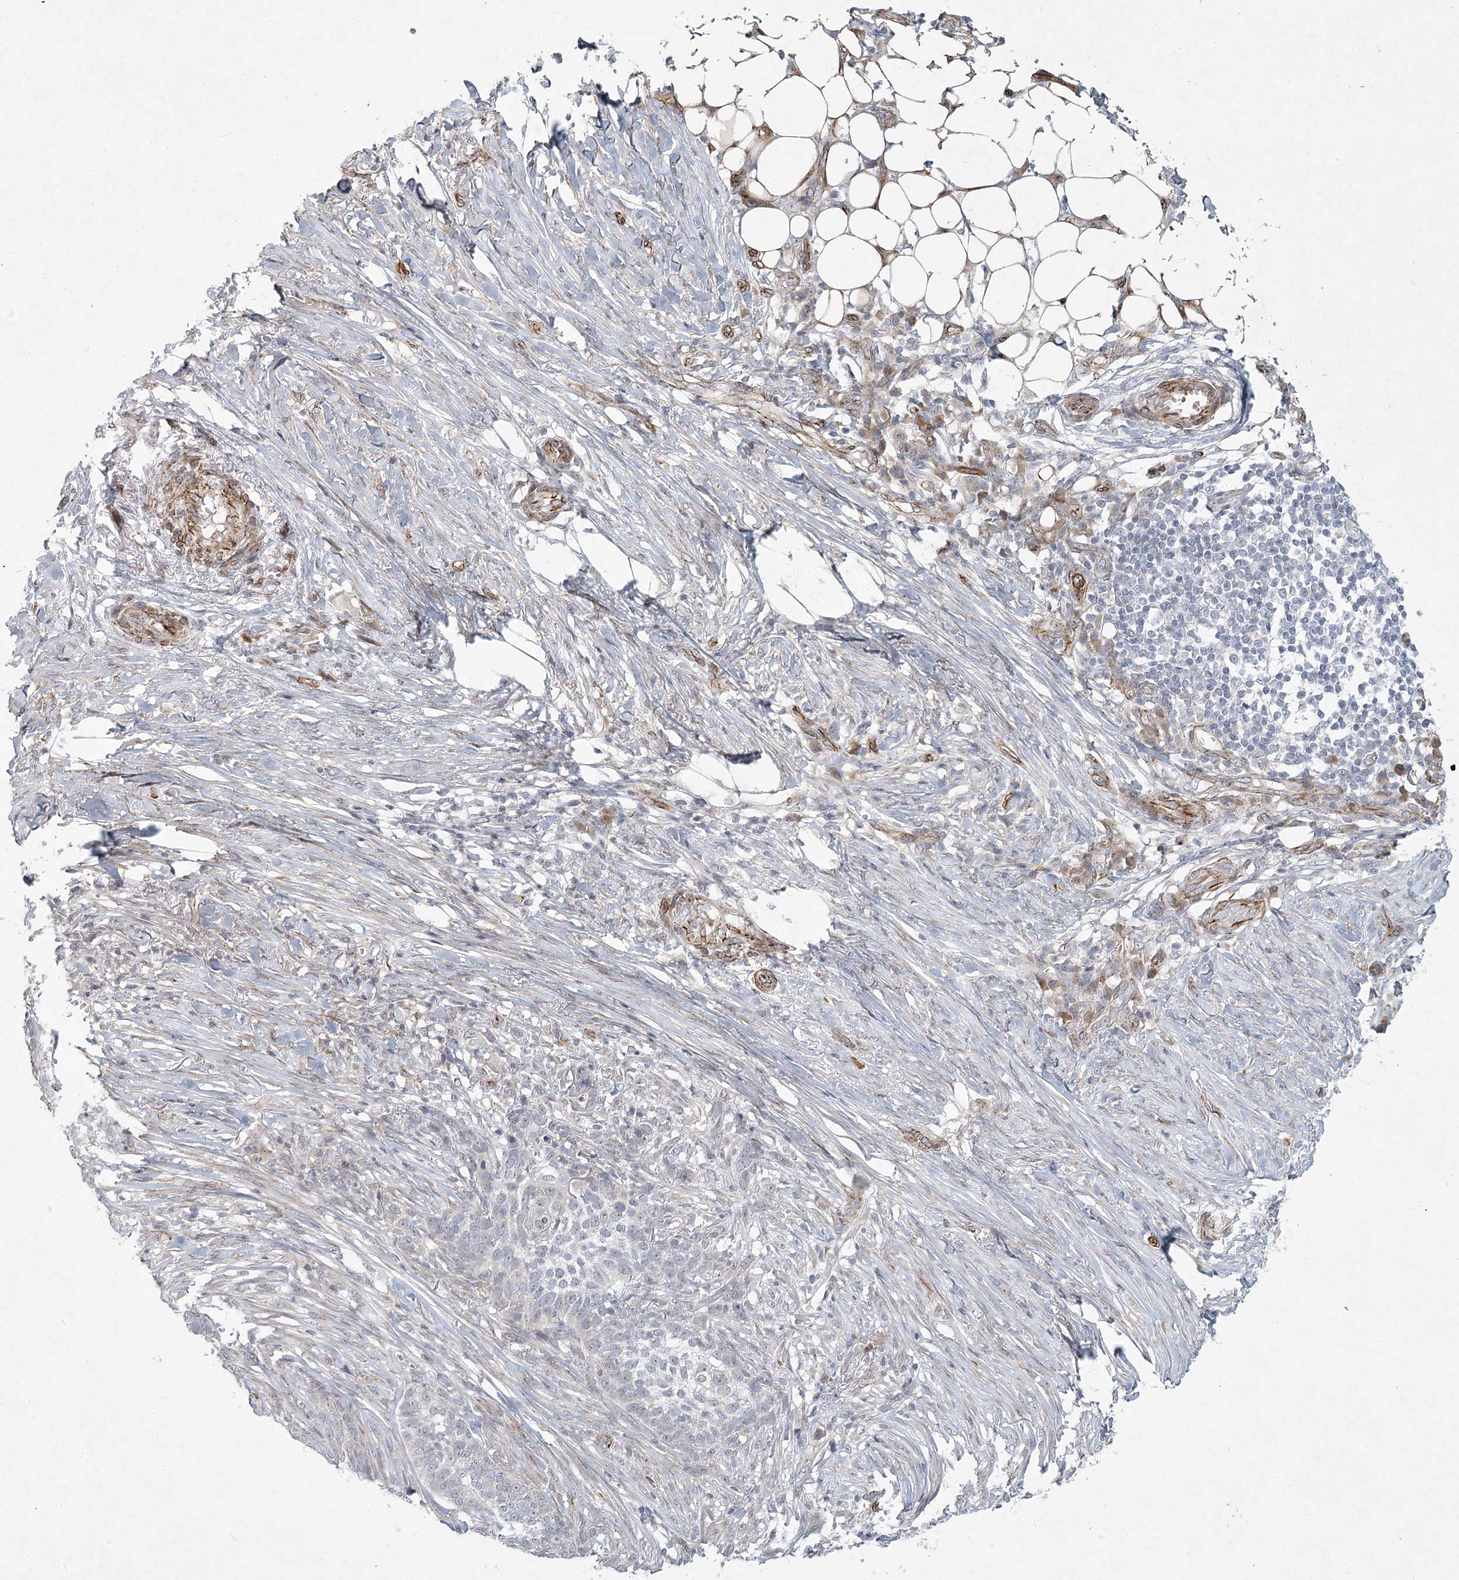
{"staining": {"intensity": "negative", "quantity": "none", "location": "none"}, "tissue": "skin cancer", "cell_type": "Tumor cells", "image_type": "cancer", "snomed": [{"axis": "morphology", "description": "Basal cell carcinoma"}, {"axis": "topography", "description": "Skin"}], "caption": "A micrograph of human basal cell carcinoma (skin) is negative for staining in tumor cells. (DAB (3,3'-diaminobenzidine) immunohistochemistry (IHC) with hematoxylin counter stain).", "gene": "MEPE", "patient": {"sex": "male", "age": 85}}